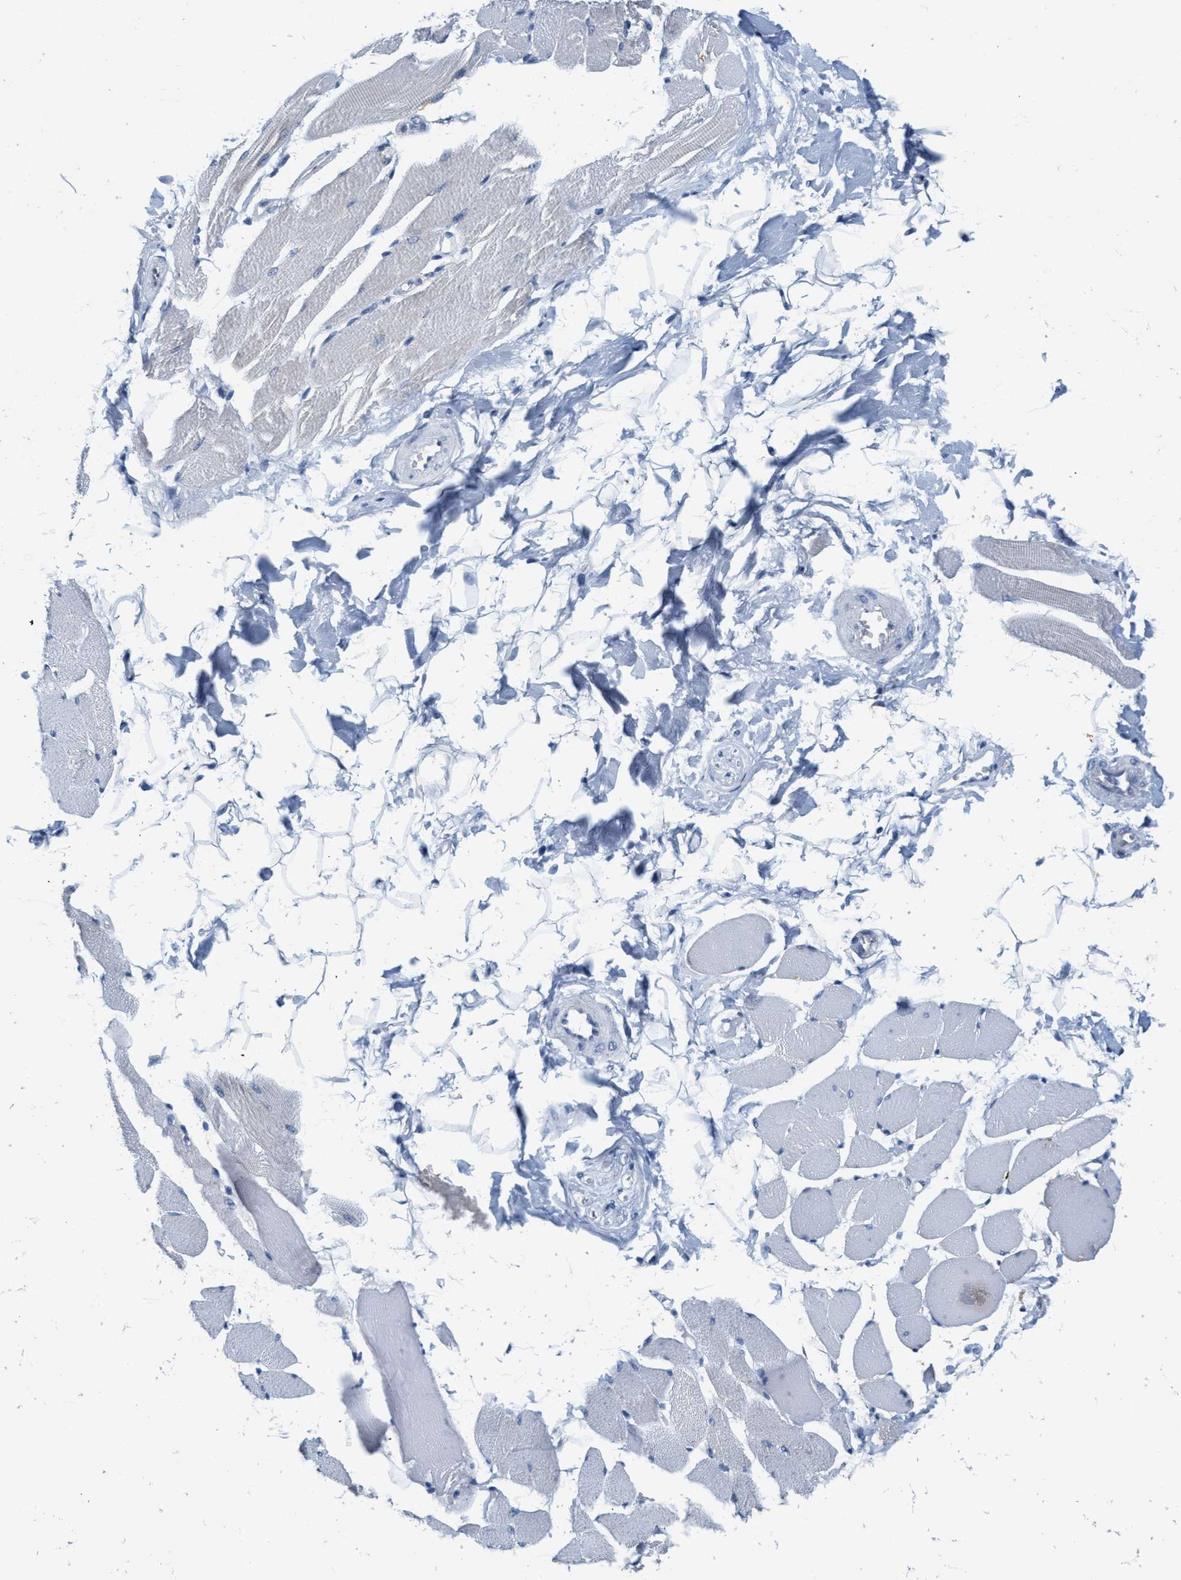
{"staining": {"intensity": "negative", "quantity": "none", "location": "none"}, "tissue": "skeletal muscle", "cell_type": "Myocytes", "image_type": "normal", "snomed": [{"axis": "morphology", "description": "Normal tissue, NOS"}, {"axis": "topography", "description": "Skeletal muscle"}, {"axis": "topography", "description": "Peripheral nerve tissue"}], "caption": "The immunohistochemistry (IHC) histopathology image has no significant staining in myocytes of skeletal muscle.", "gene": "ABCB11", "patient": {"sex": "female", "age": 84}}